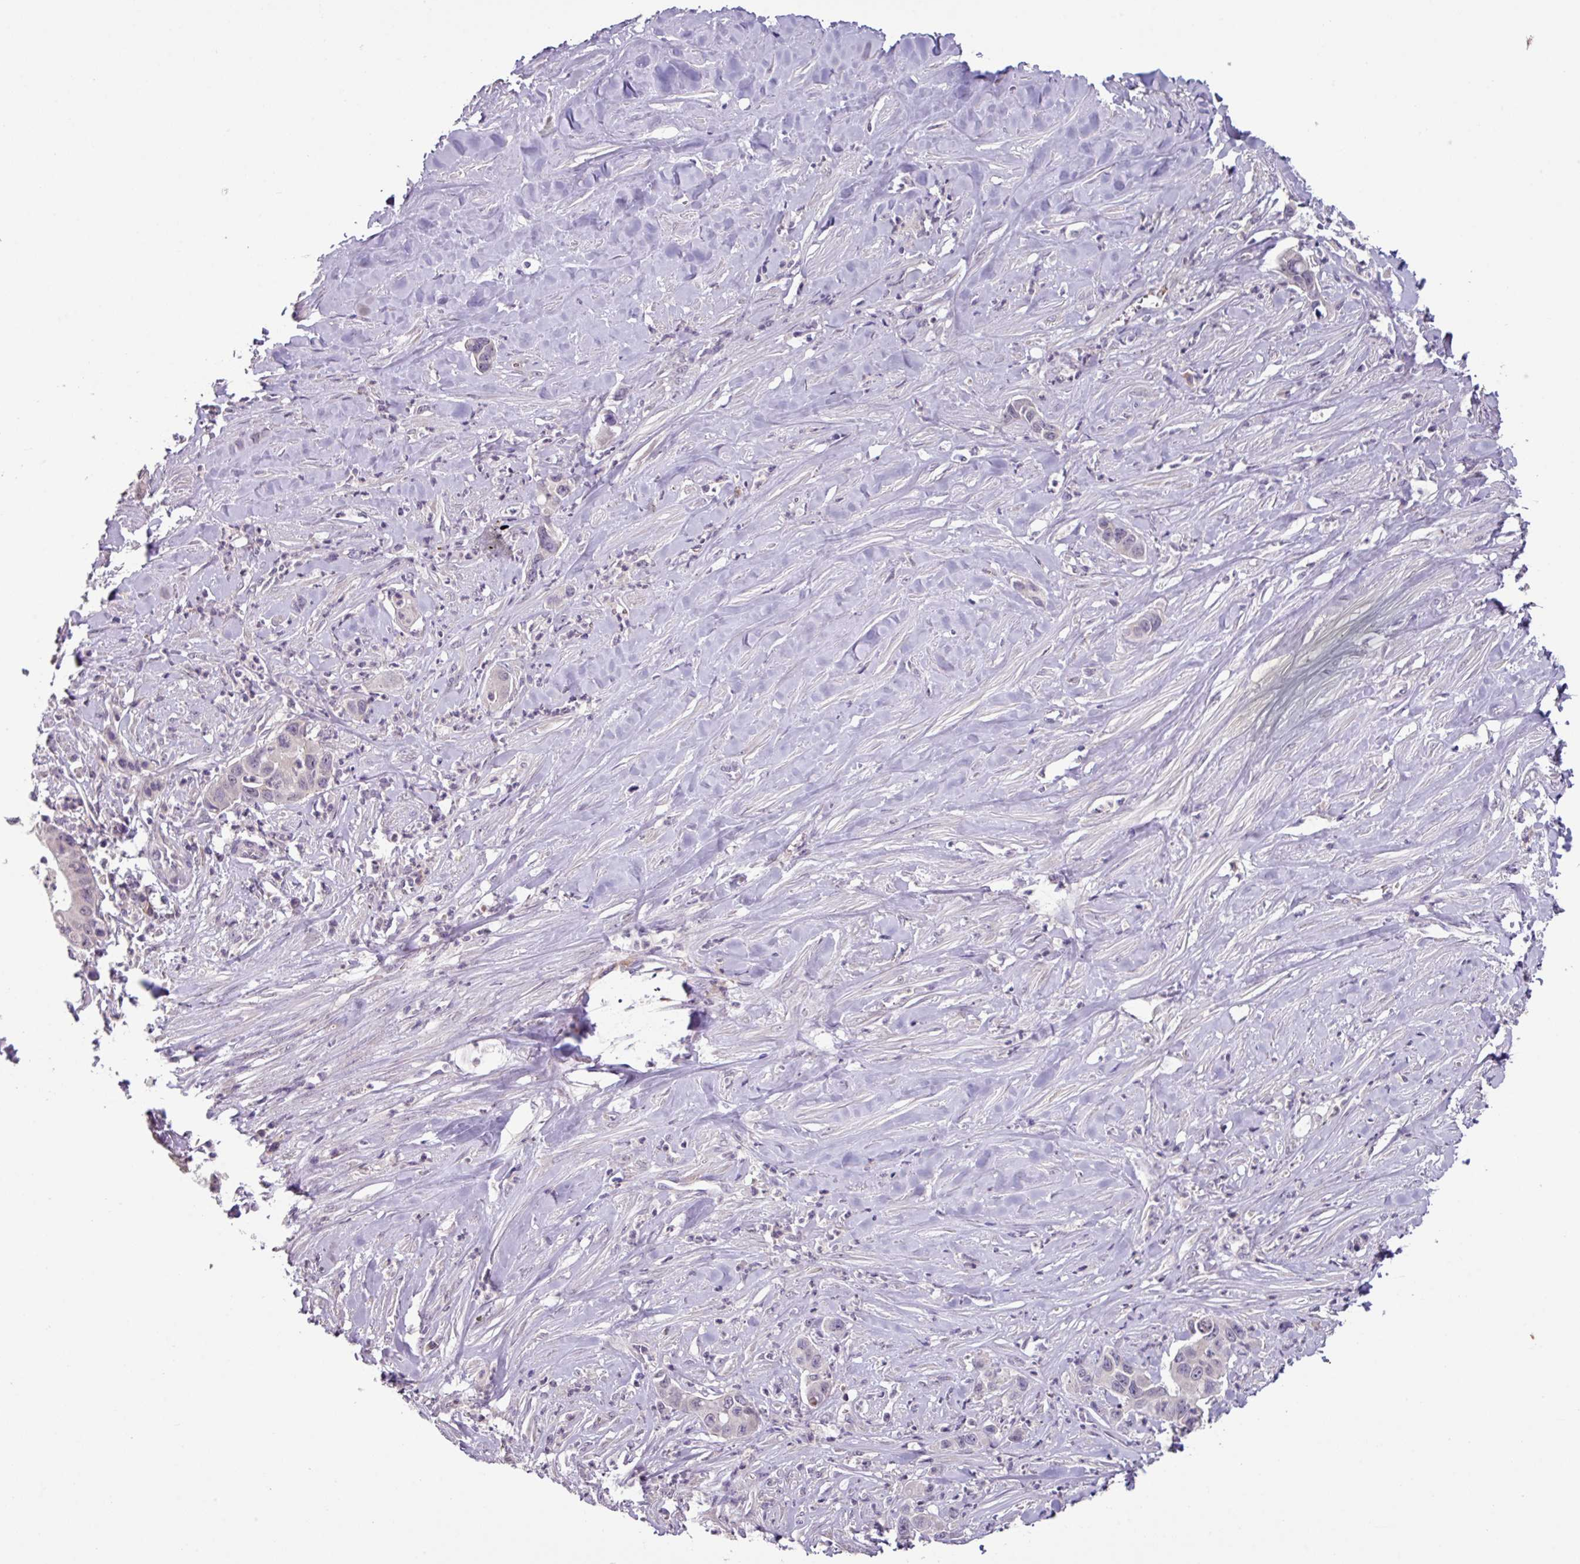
{"staining": {"intensity": "negative", "quantity": "none", "location": "none"}, "tissue": "pancreatic cancer", "cell_type": "Tumor cells", "image_type": "cancer", "snomed": [{"axis": "morphology", "description": "Adenocarcinoma, NOS"}, {"axis": "topography", "description": "Pancreas"}], "caption": "The photomicrograph demonstrates no staining of tumor cells in adenocarcinoma (pancreatic). (DAB IHC visualized using brightfield microscopy, high magnification).", "gene": "SLC5A10", "patient": {"sex": "male", "age": 73}}